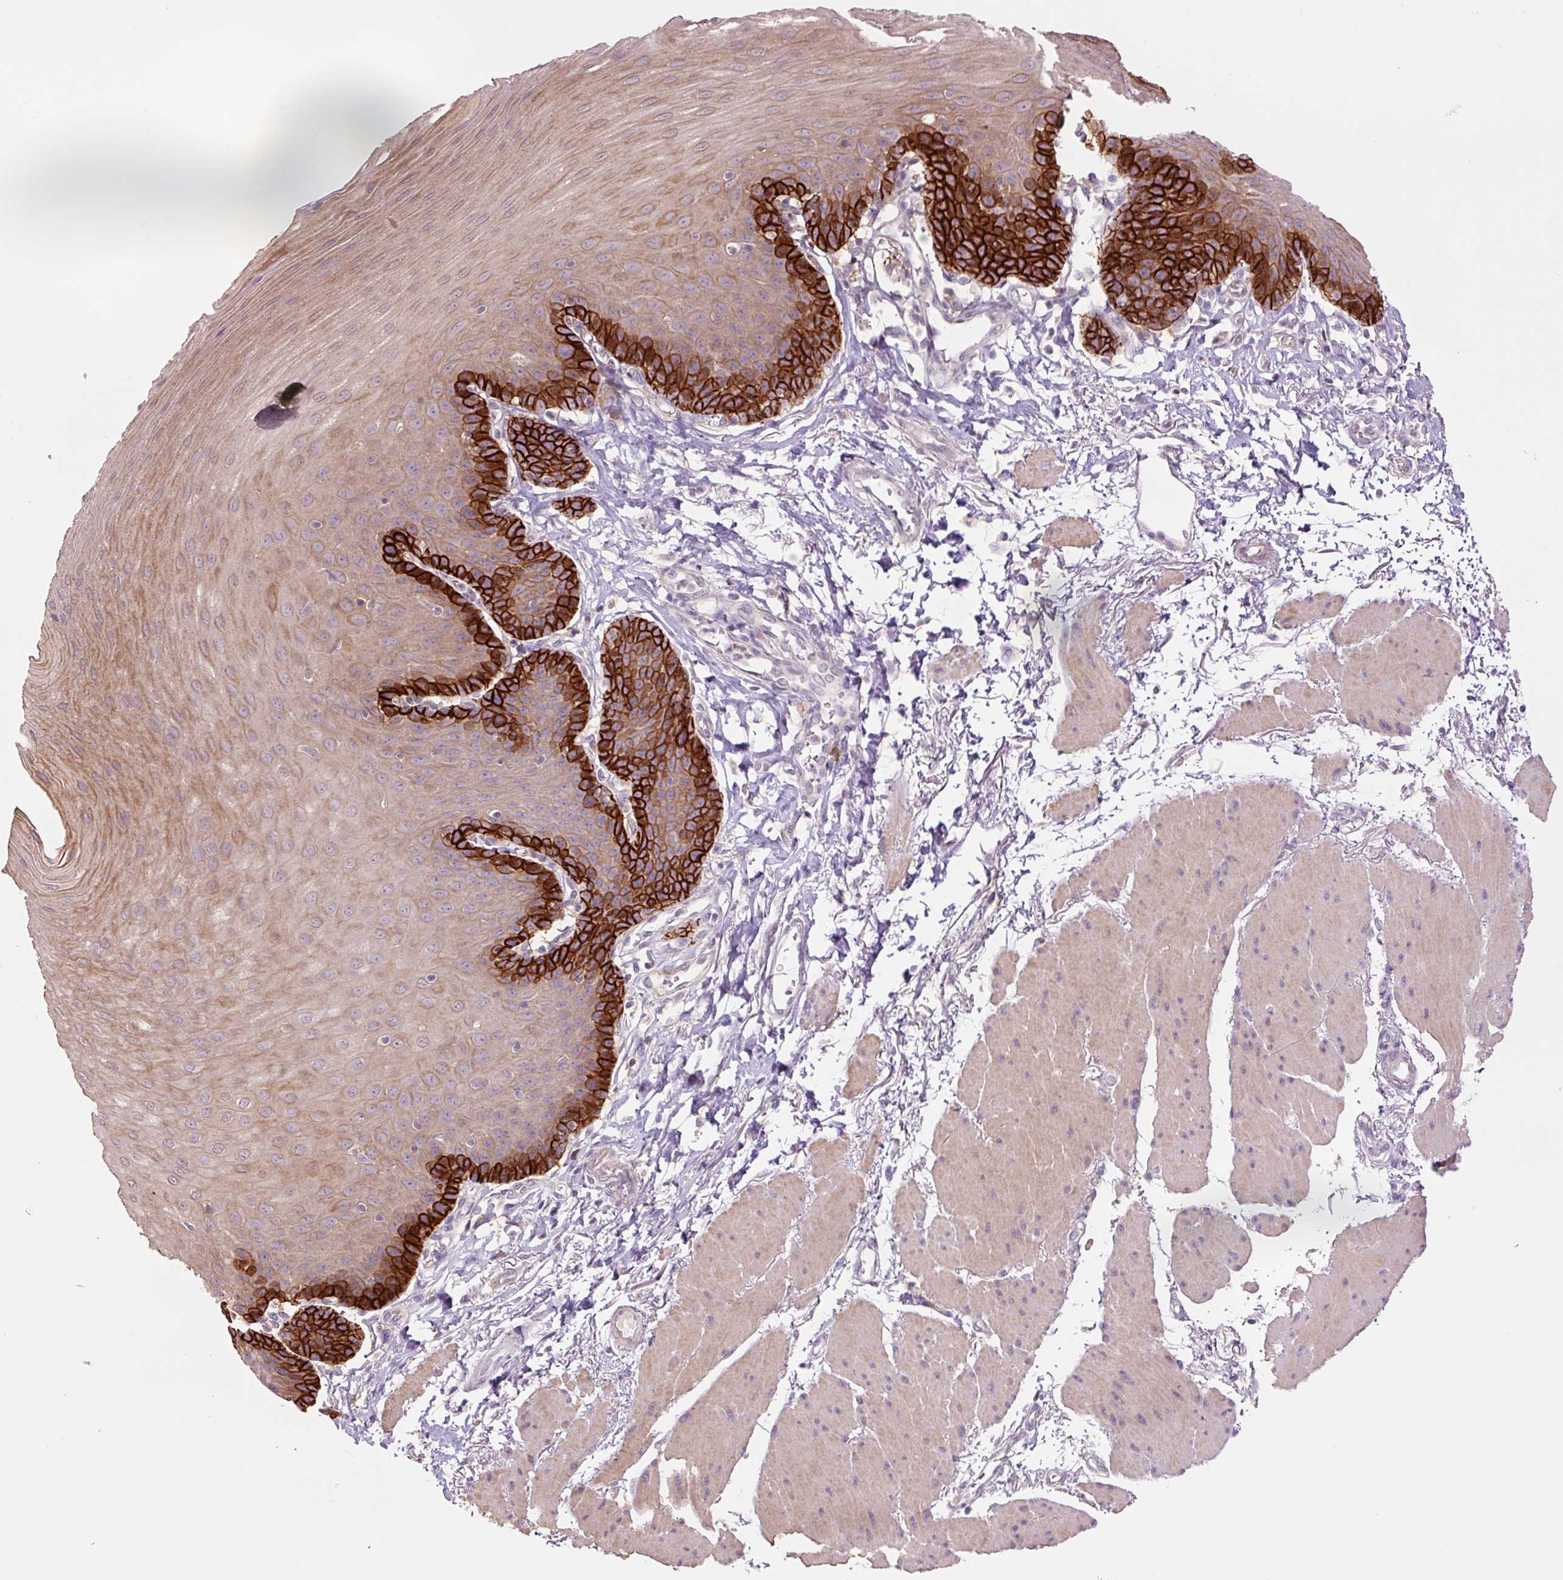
{"staining": {"intensity": "strong", "quantity": "25%-75%", "location": "cytoplasmic/membranous"}, "tissue": "esophagus", "cell_type": "Squamous epithelial cells", "image_type": "normal", "snomed": [{"axis": "morphology", "description": "Normal tissue, NOS"}, {"axis": "topography", "description": "Esophagus"}], "caption": "This is an image of IHC staining of benign esophagus, which shows strong staining in the cytoplasmic/membranous of squamous epithelial cells.", "gene": "SLC1A4", "patient": {"sex": "female", "age": 81}}